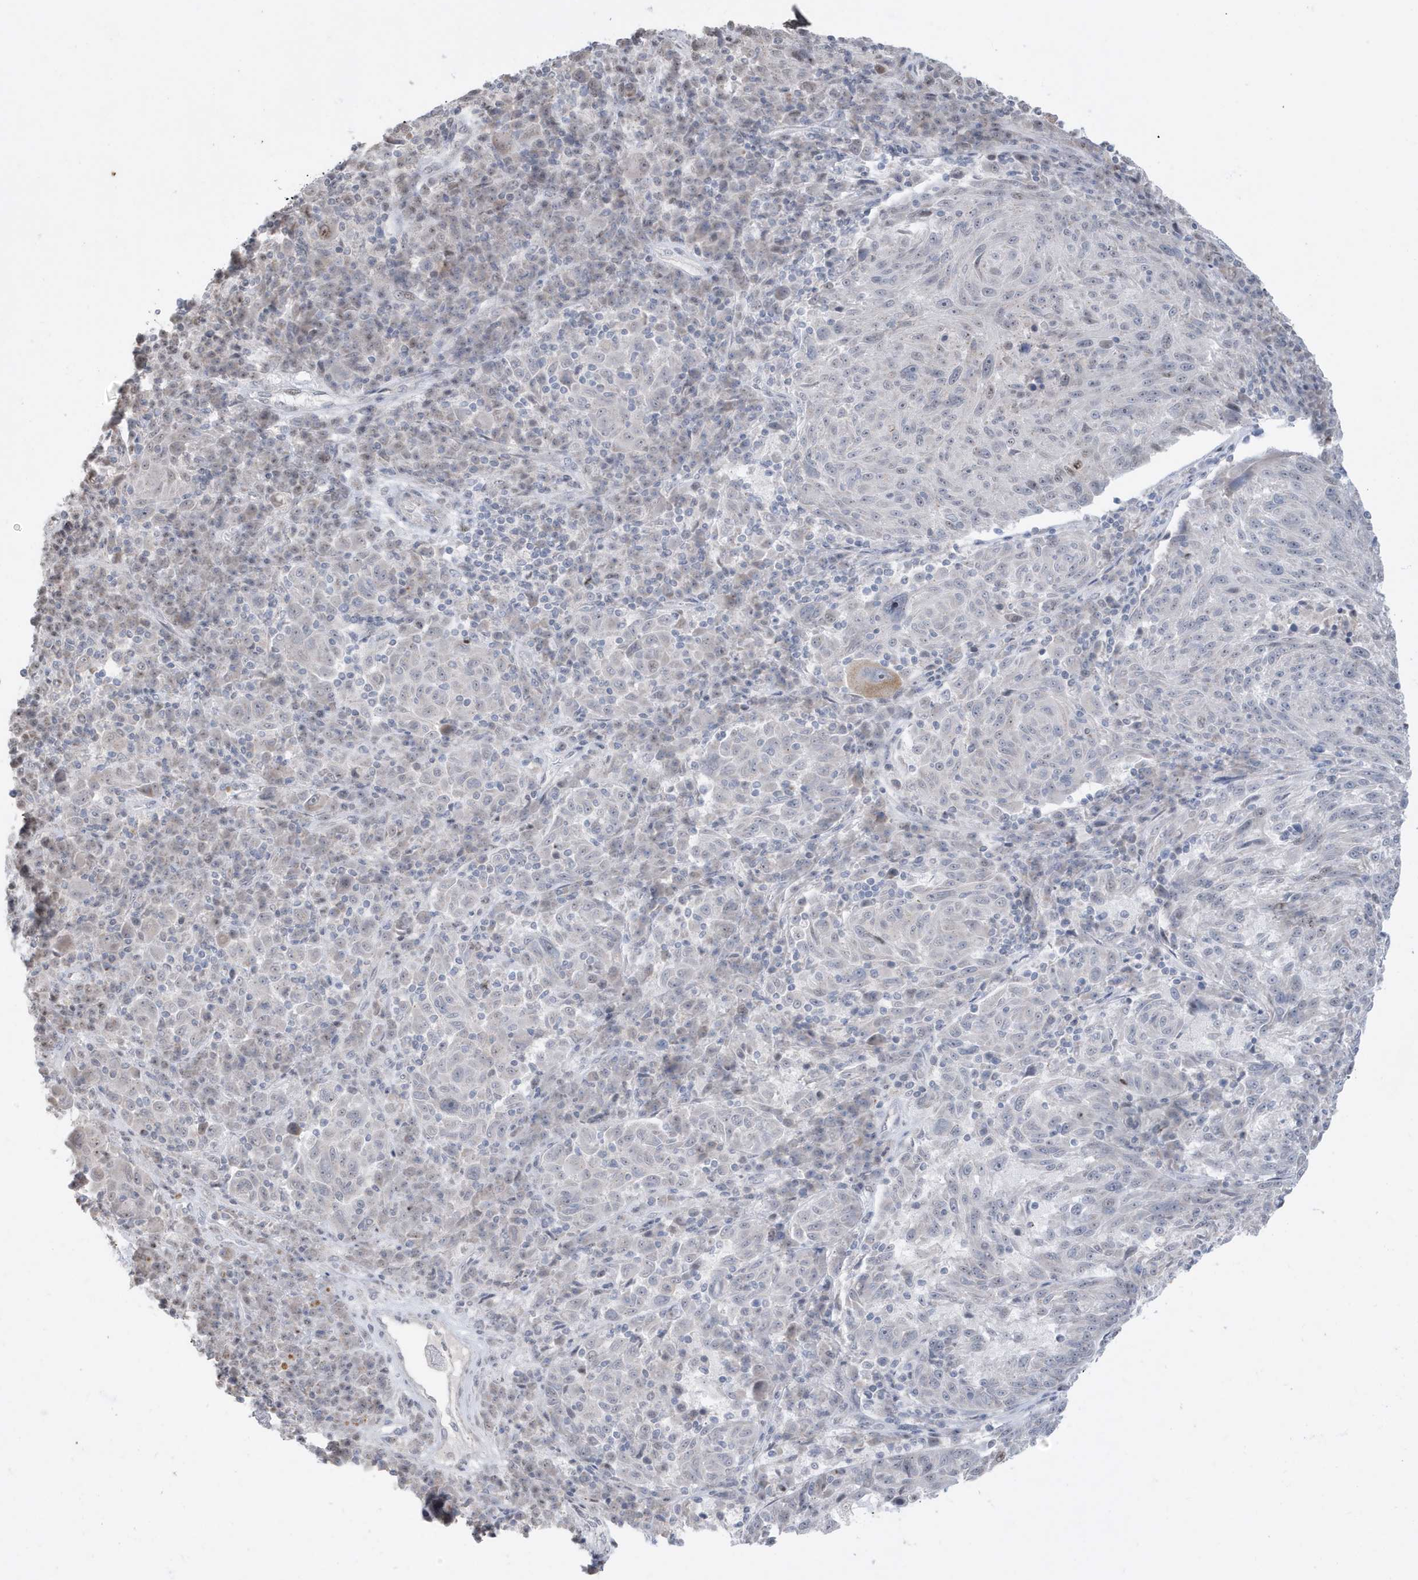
{"staining": {"intensity": "negative", "quantity": "none", "location": "none"}, "tissue": "melanoma", "cell_type": "Tumor cells", "image_type": "cancer", "snomed": [{"axis": "morphology", "description": "Malignant melanoma, NOS"}, {"axis": "topography", "description": "Skin"}], "caption": "Melanoma stained for a protein using immunohistochemistry displays no staining tumor cells.", "gene": "FNDC1", "patient": {"sex": "male", "age": 53}}